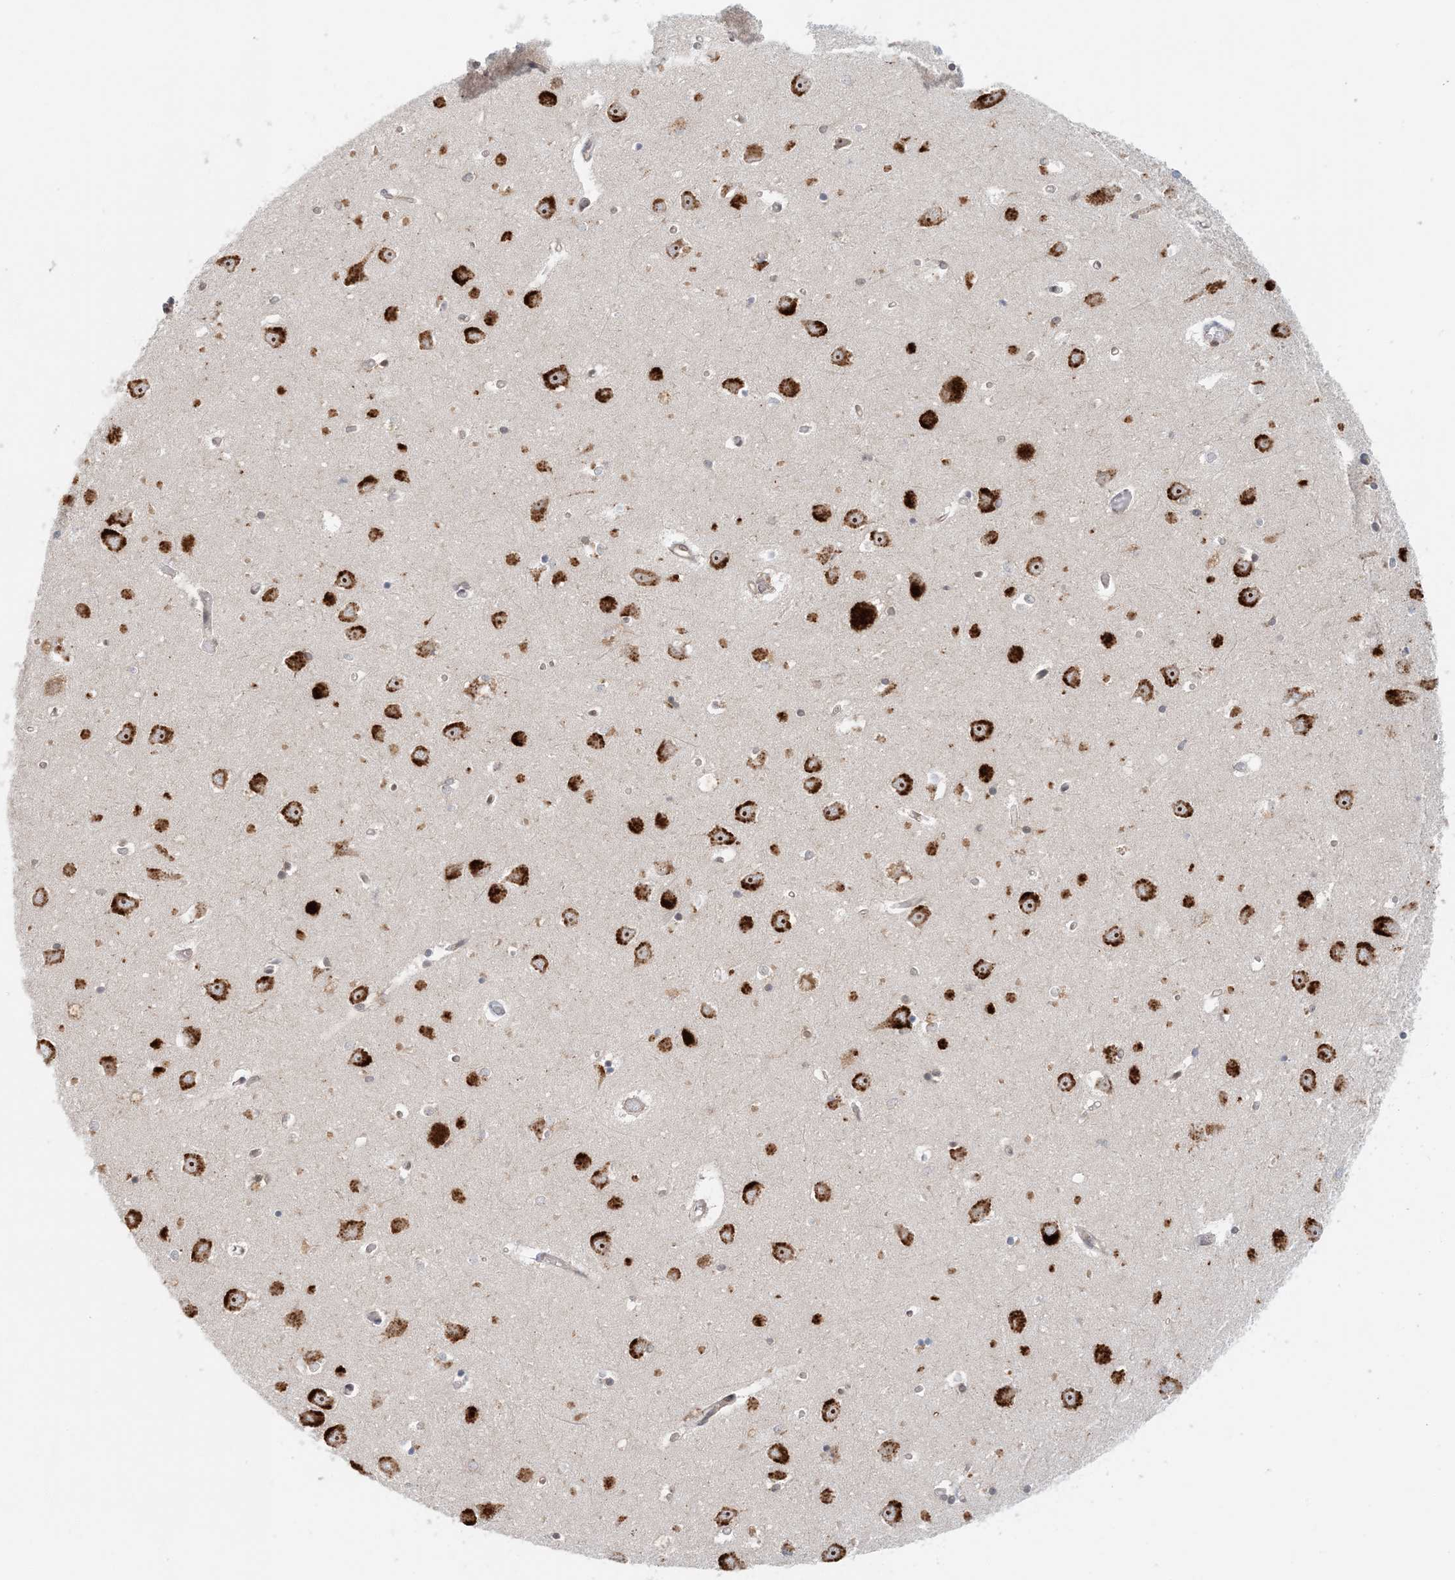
{"staining": {"intensity": "moderate", "quantity": "25%-75%", "location": "cytoplasmic/membranous"}, "tissue": "hippocampus", "cell_type": "Glial cells", "image_type": "normal", "snomed": [{"axis": "morphology", "description": "Normal tissue, NOS"}, {"axis": "topography", "description": "Hippocampus"}], "caption": "IHC histopathology image of unremarkable human hippocampus stained for a protein (brown), which exhibits medium levels of moderate cytoplasmic/membranous expression in about 25%-75% of glial cells.", "gene": "ATP13A2", "patient": {"sex": "male", "age": 70}}